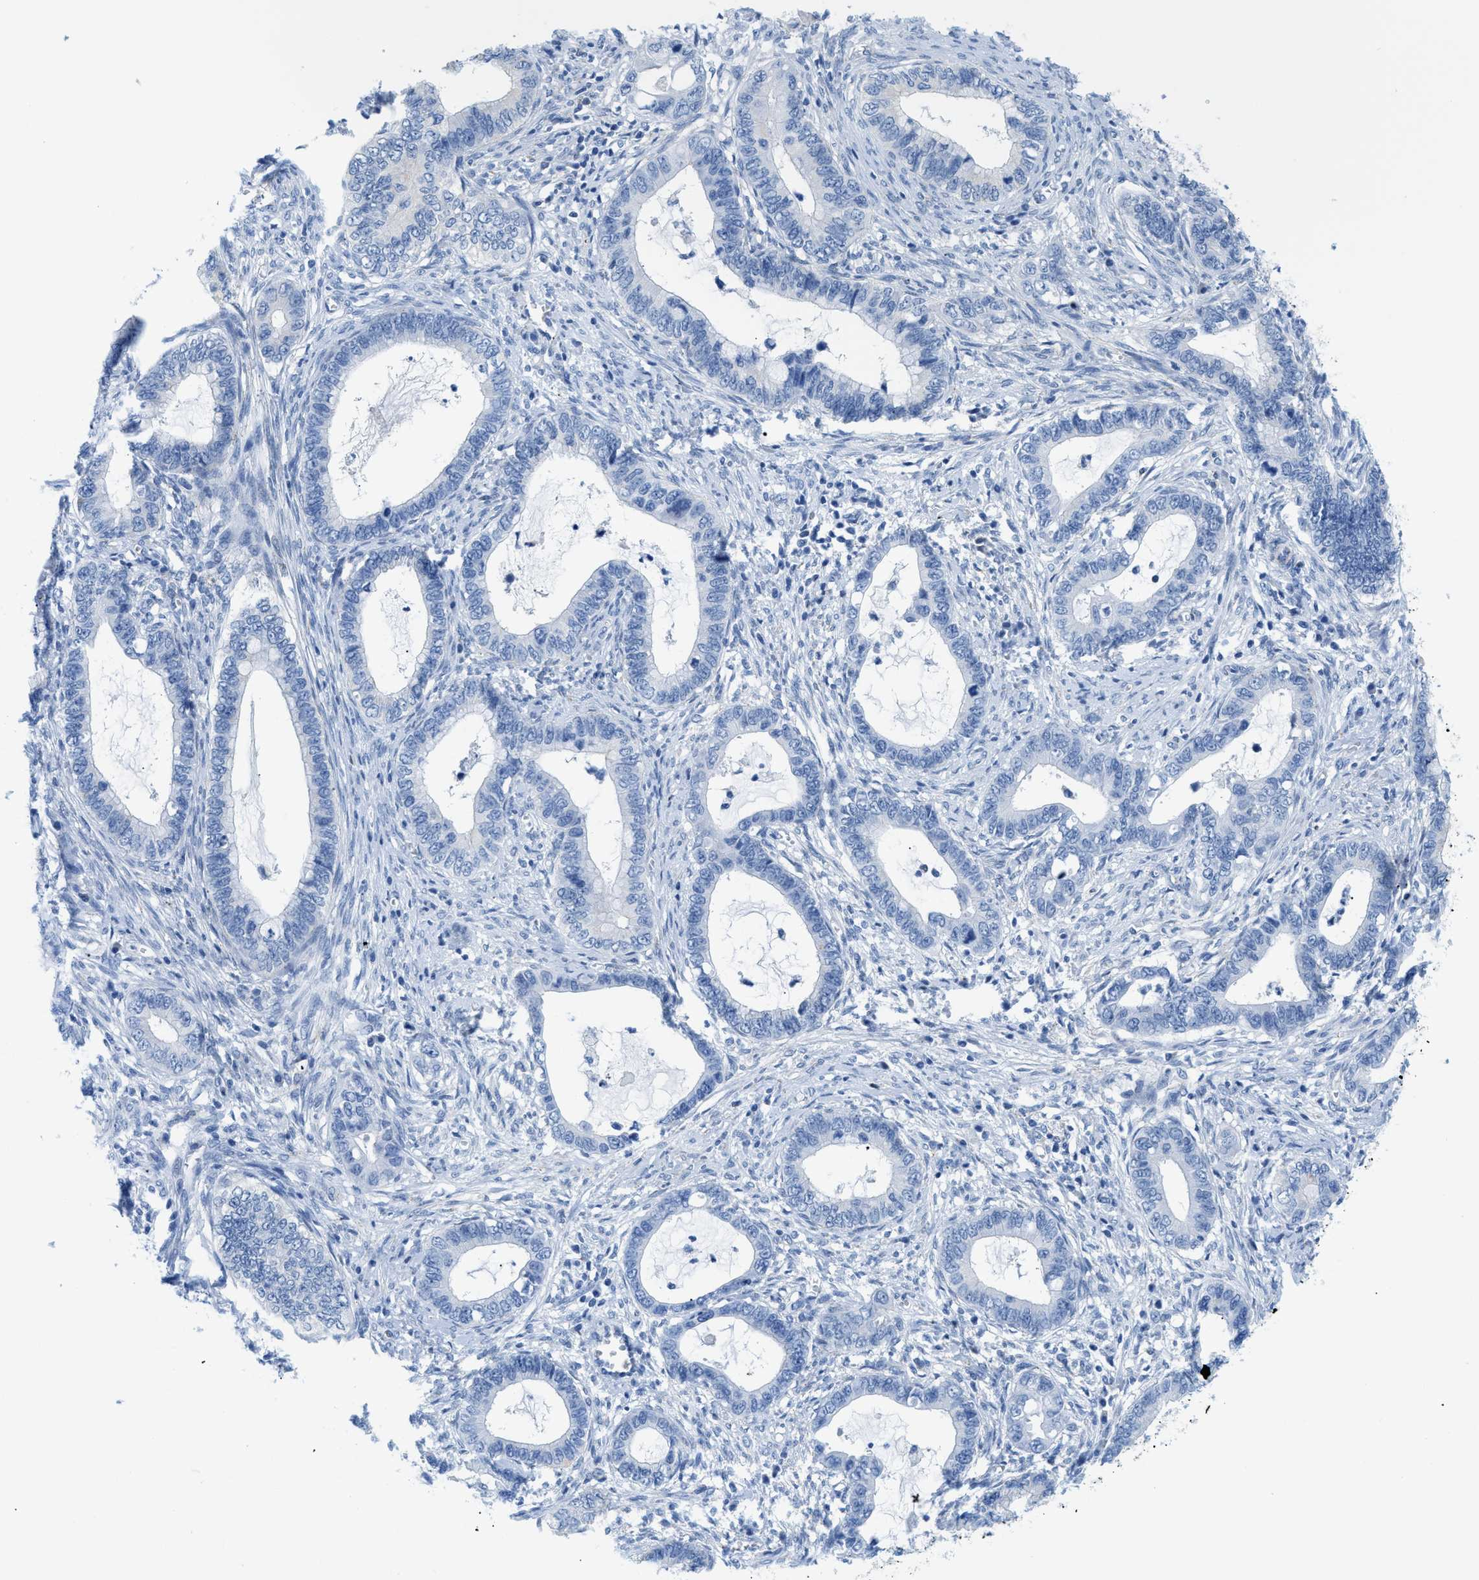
{"staining": {"intensity": "negative", "quantity": "none", "location": "none"}, "tissue": "cervical cancer", "cell_type": "Tumor cells", "image_type": "cancer", "snomed": [{"axis": "morphology", "description": "Adenocarcinoma, NOS"}, {"axis": "topography", "description": "Cervix"}], "caption": "Immunohistochemistry image of neoplastic tissue: cervical cancer (adenocarcinoma) stained with DAB (3,3'-diaminobenzidine) displays no significant protein positivity in tumor cells.", "gene": "FDCSP", "patient": {"sex": "female", "age": 44}}